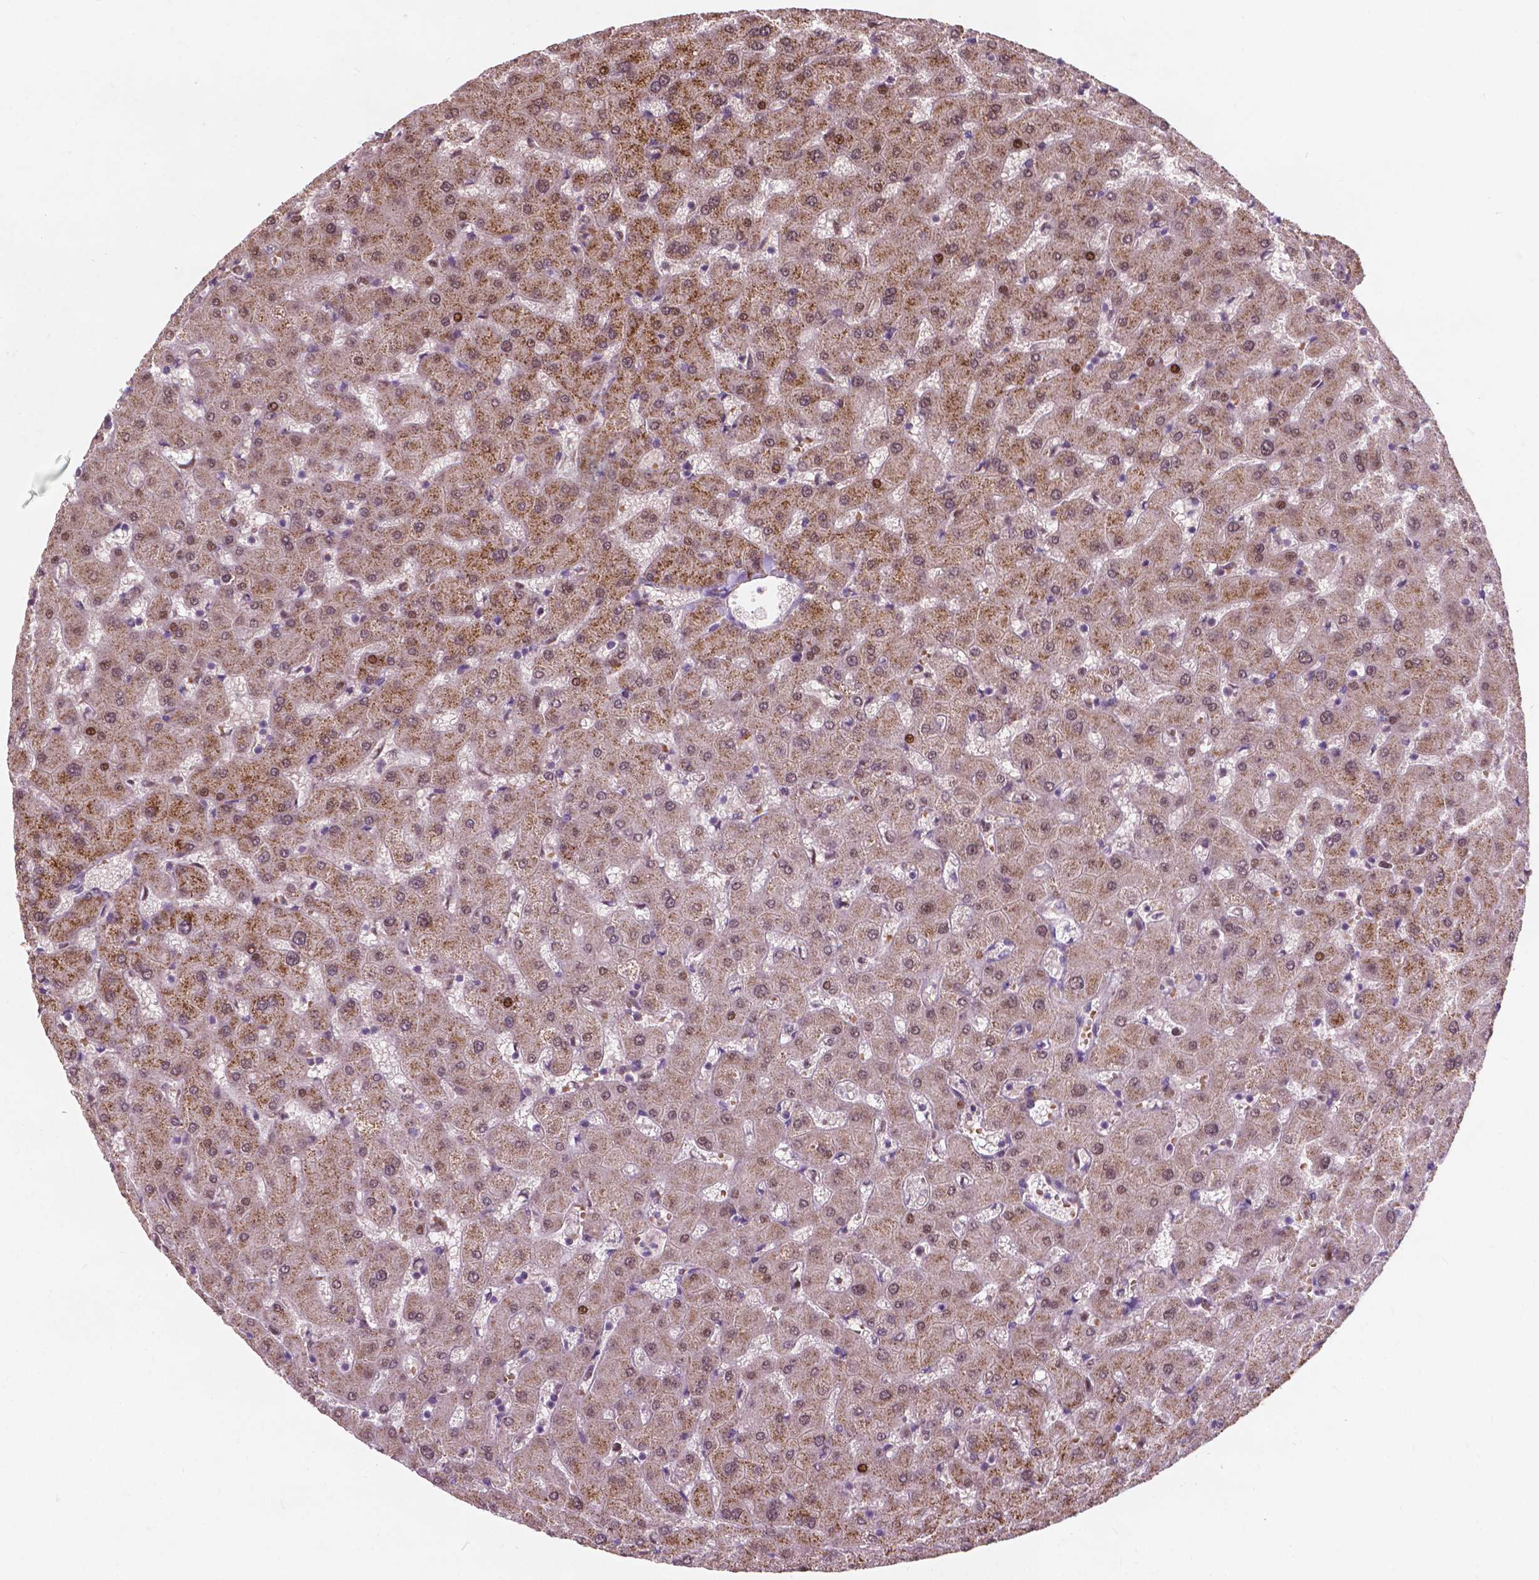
{"staining": {"intensity": "weak", "quantity": "25%-75%", "location": "cytoplasmic/membranous"}, "tissue": "liver", "cell_type": "Cholangiocytes", "image_type": "normal", "snomed": [{"axis": "morphology", "description": "Normal tissue, NOS"}, {"axis": "topography", "description": "Liver"}], "caption": "Weak cytoplasmic/membranous expression is appreciated in about 25%-75% of cholangiocytes in normal liver. (DAB (3,3'-diaminobenzidine) = brown stain, brightfield microscopy at high magnification).", "gene": "DUSP16", "patient": {"sex": "female", "age": 63}}